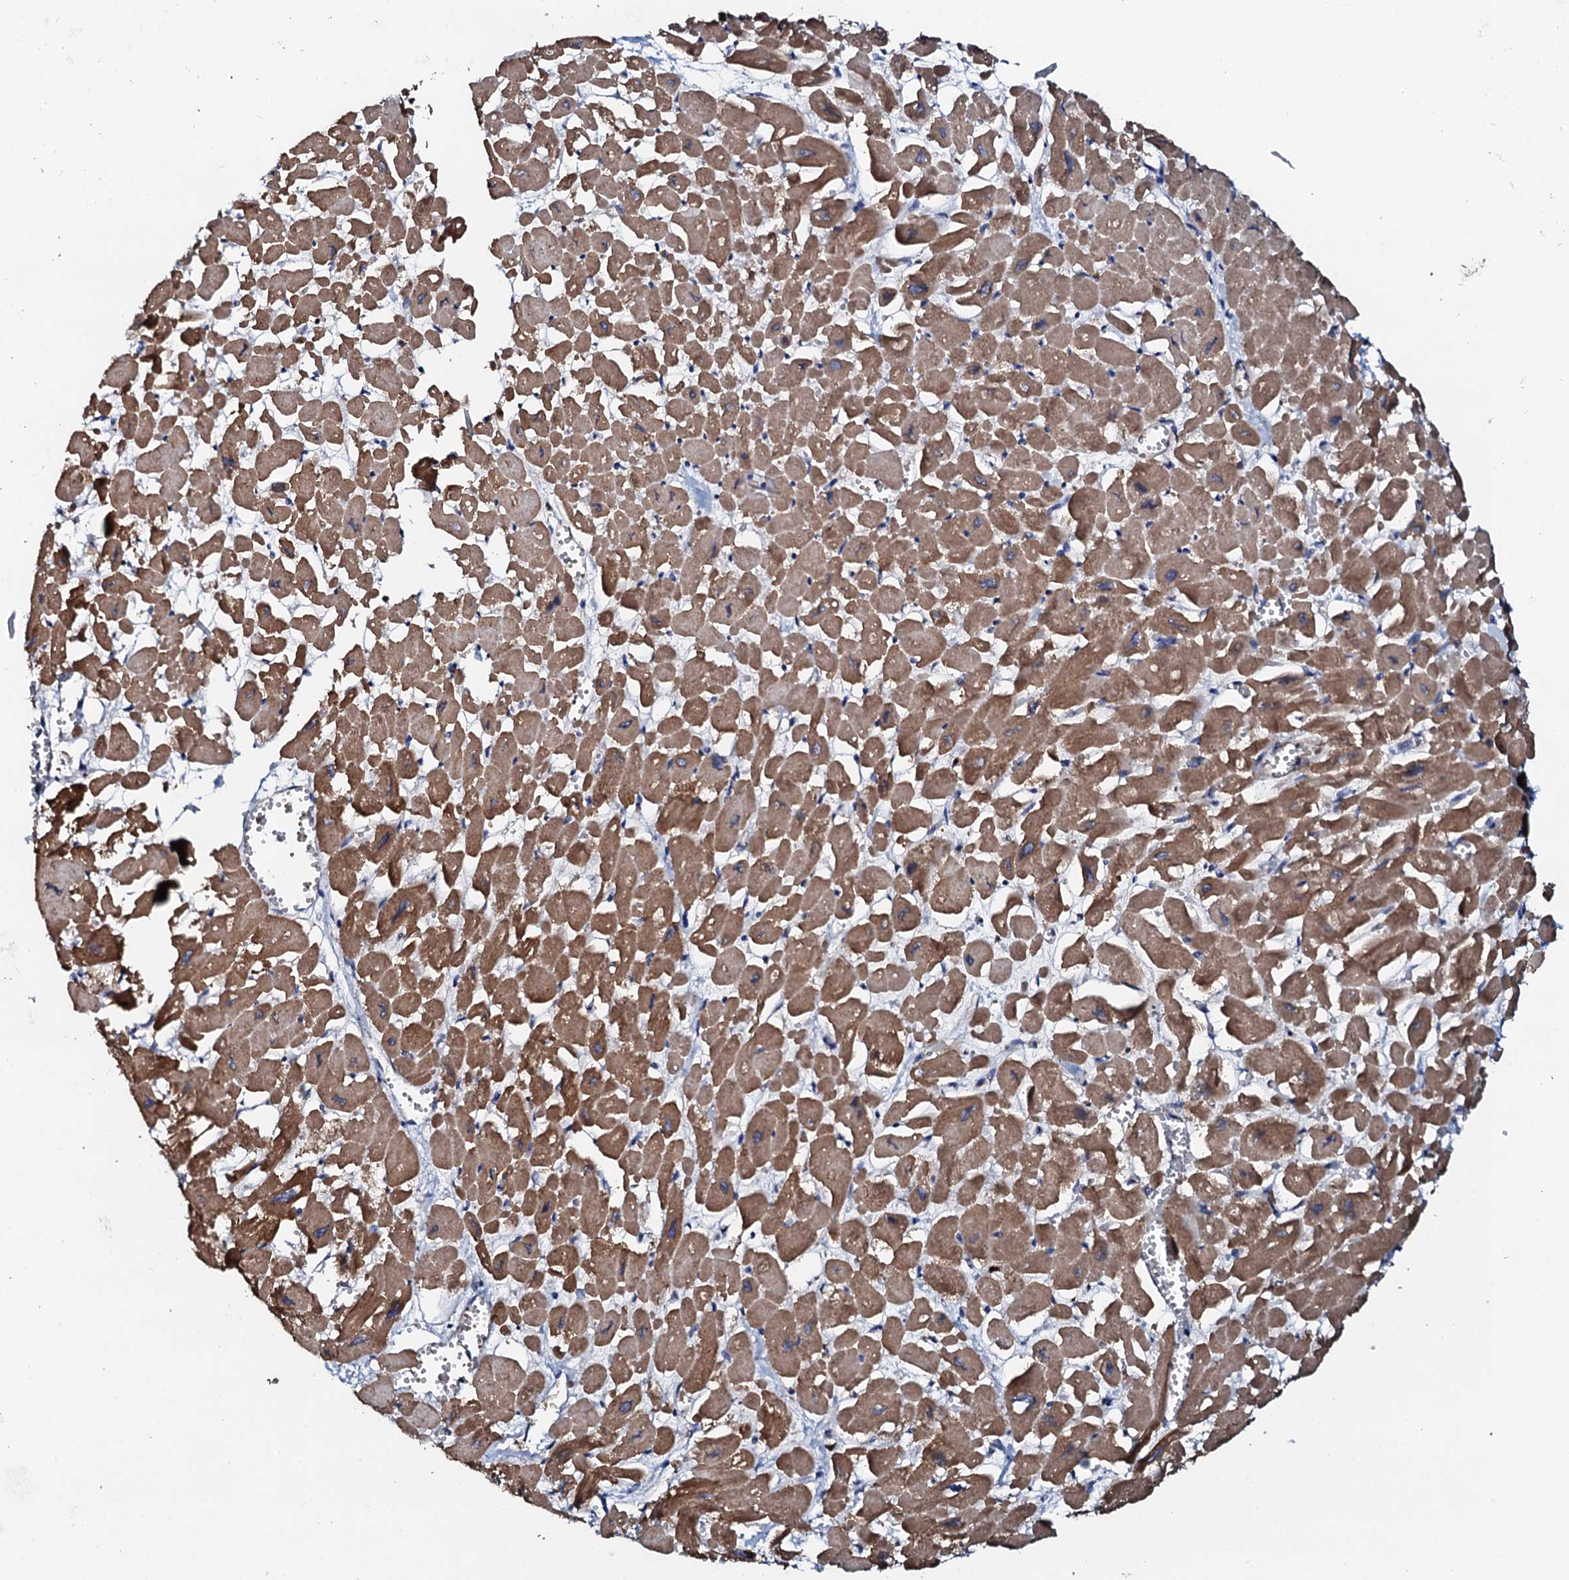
{"staining": {"intensity": "moderate", "quantity": ">75%", "location": "cytoplasmic/membranous"}, "tissue": "heart muscle", "cell_type": "Cardiomyocytes", "image_type": "normal", "snomed": [{"axis": "morphology", "description": "Normal tissue, NOS"}, {"axis": "topography", "description": "Heart"}], "caption": "This histopathology image displays IHC staining of unremarkable heart muscle, with medium moderate cytoplasmic/membranous staining in about >75% of cardiomyocytes.", "gene": "VAMP8", "patient": {"sex": "male", "age": 54}}